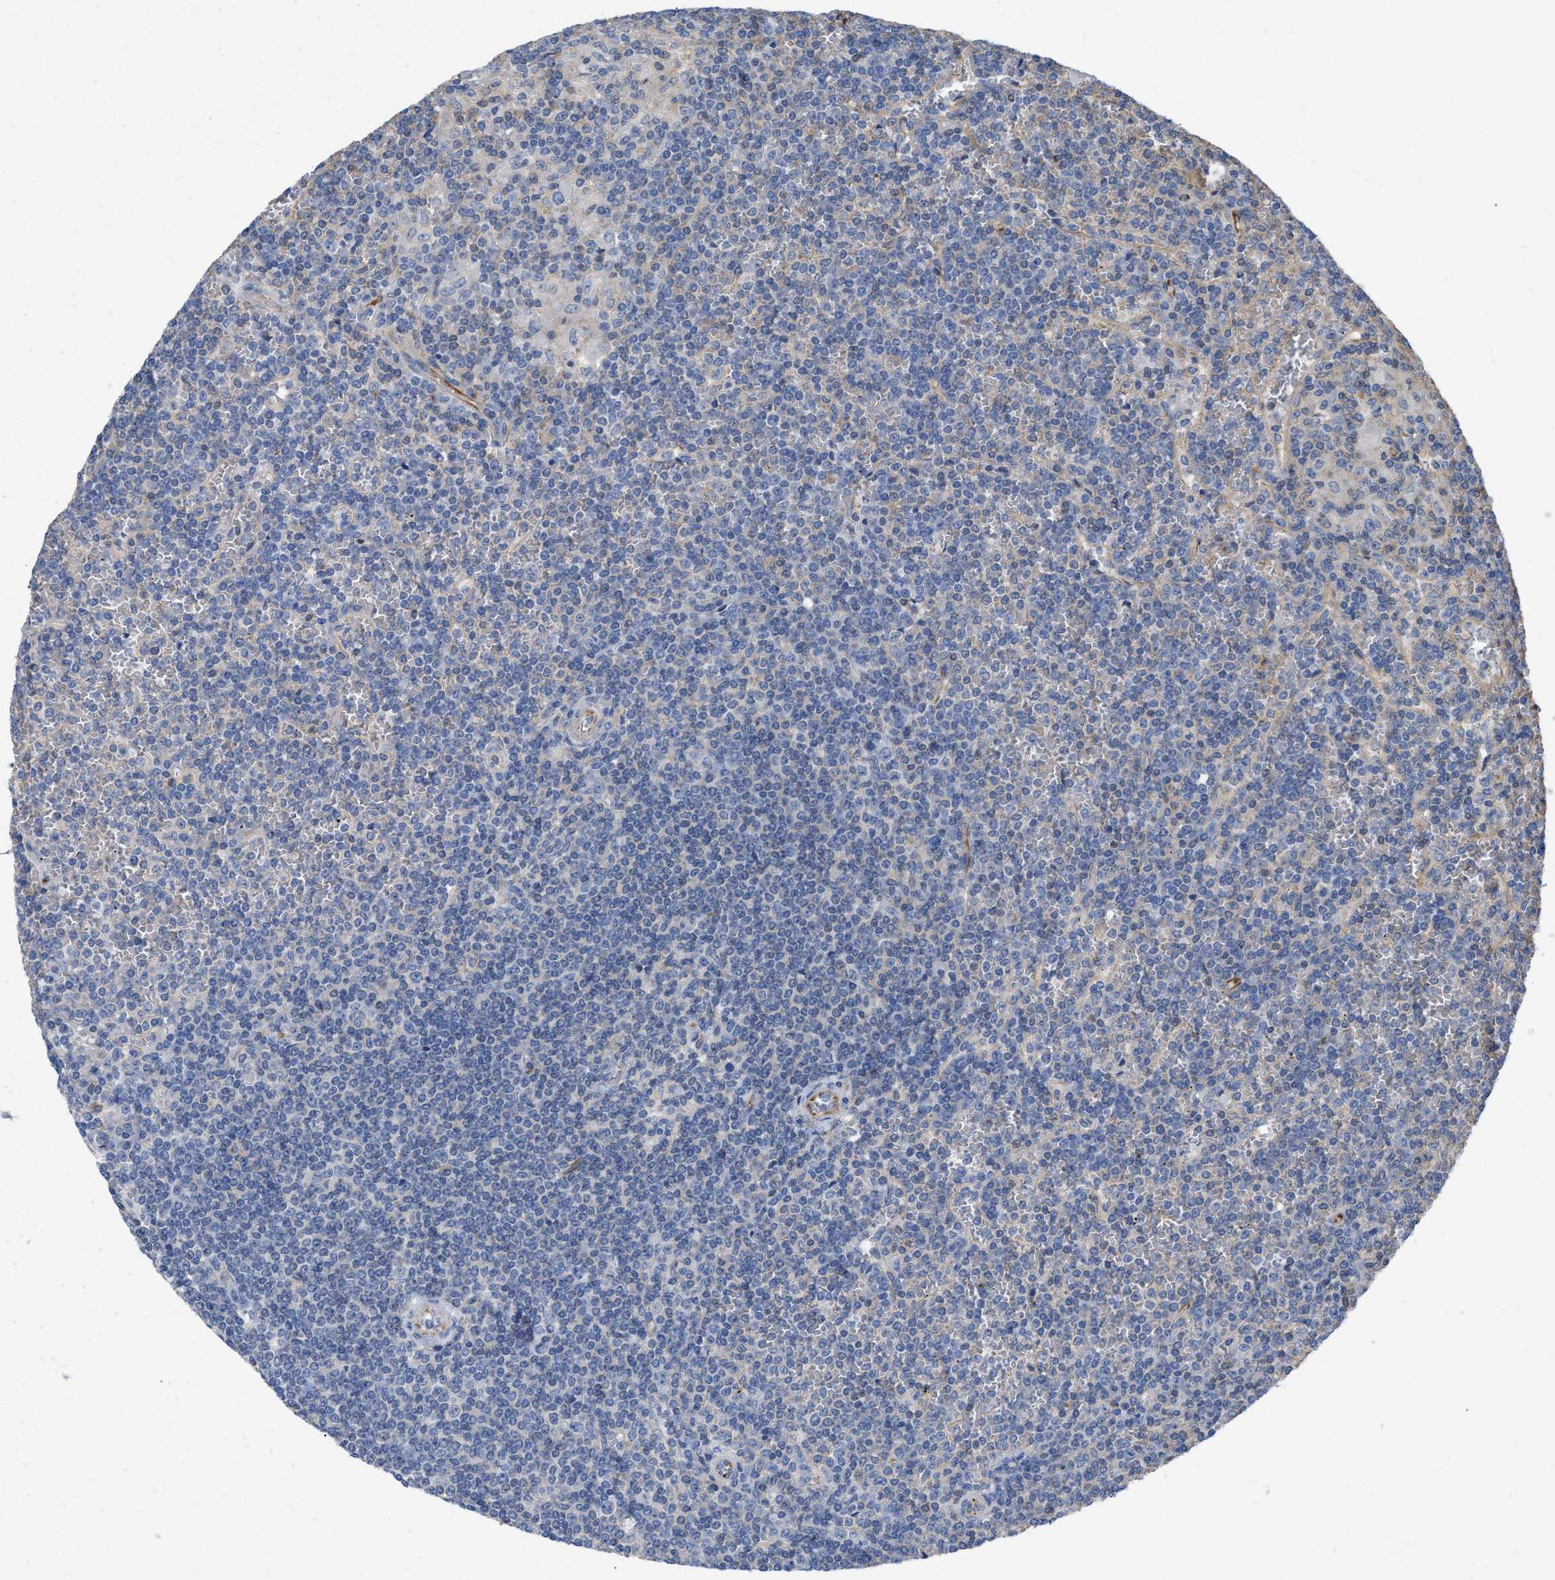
{"staining": {"intensity": "negative", "quantity": "none", "location": "none"}, "tissue": "lymphoma", "cell_type": "Tumor cells", "image_type": "cancer", "snomed": [{"axis": "morphology", "description": "Malignant lymphoma, non-Hodgkin's type, Low grade"}, {"axis": "topography", "description": "Spleen"}], "caption": "Immunohistochemistry photomicrograph of neoplastic tissue: human low-grade malignant lymphoma, non-Hodgkin's type stained with DAB reveals no significant protein staining in tumor cells.", "gene": "TMEM131", "patient": {"sex": "female", "age": 19}}